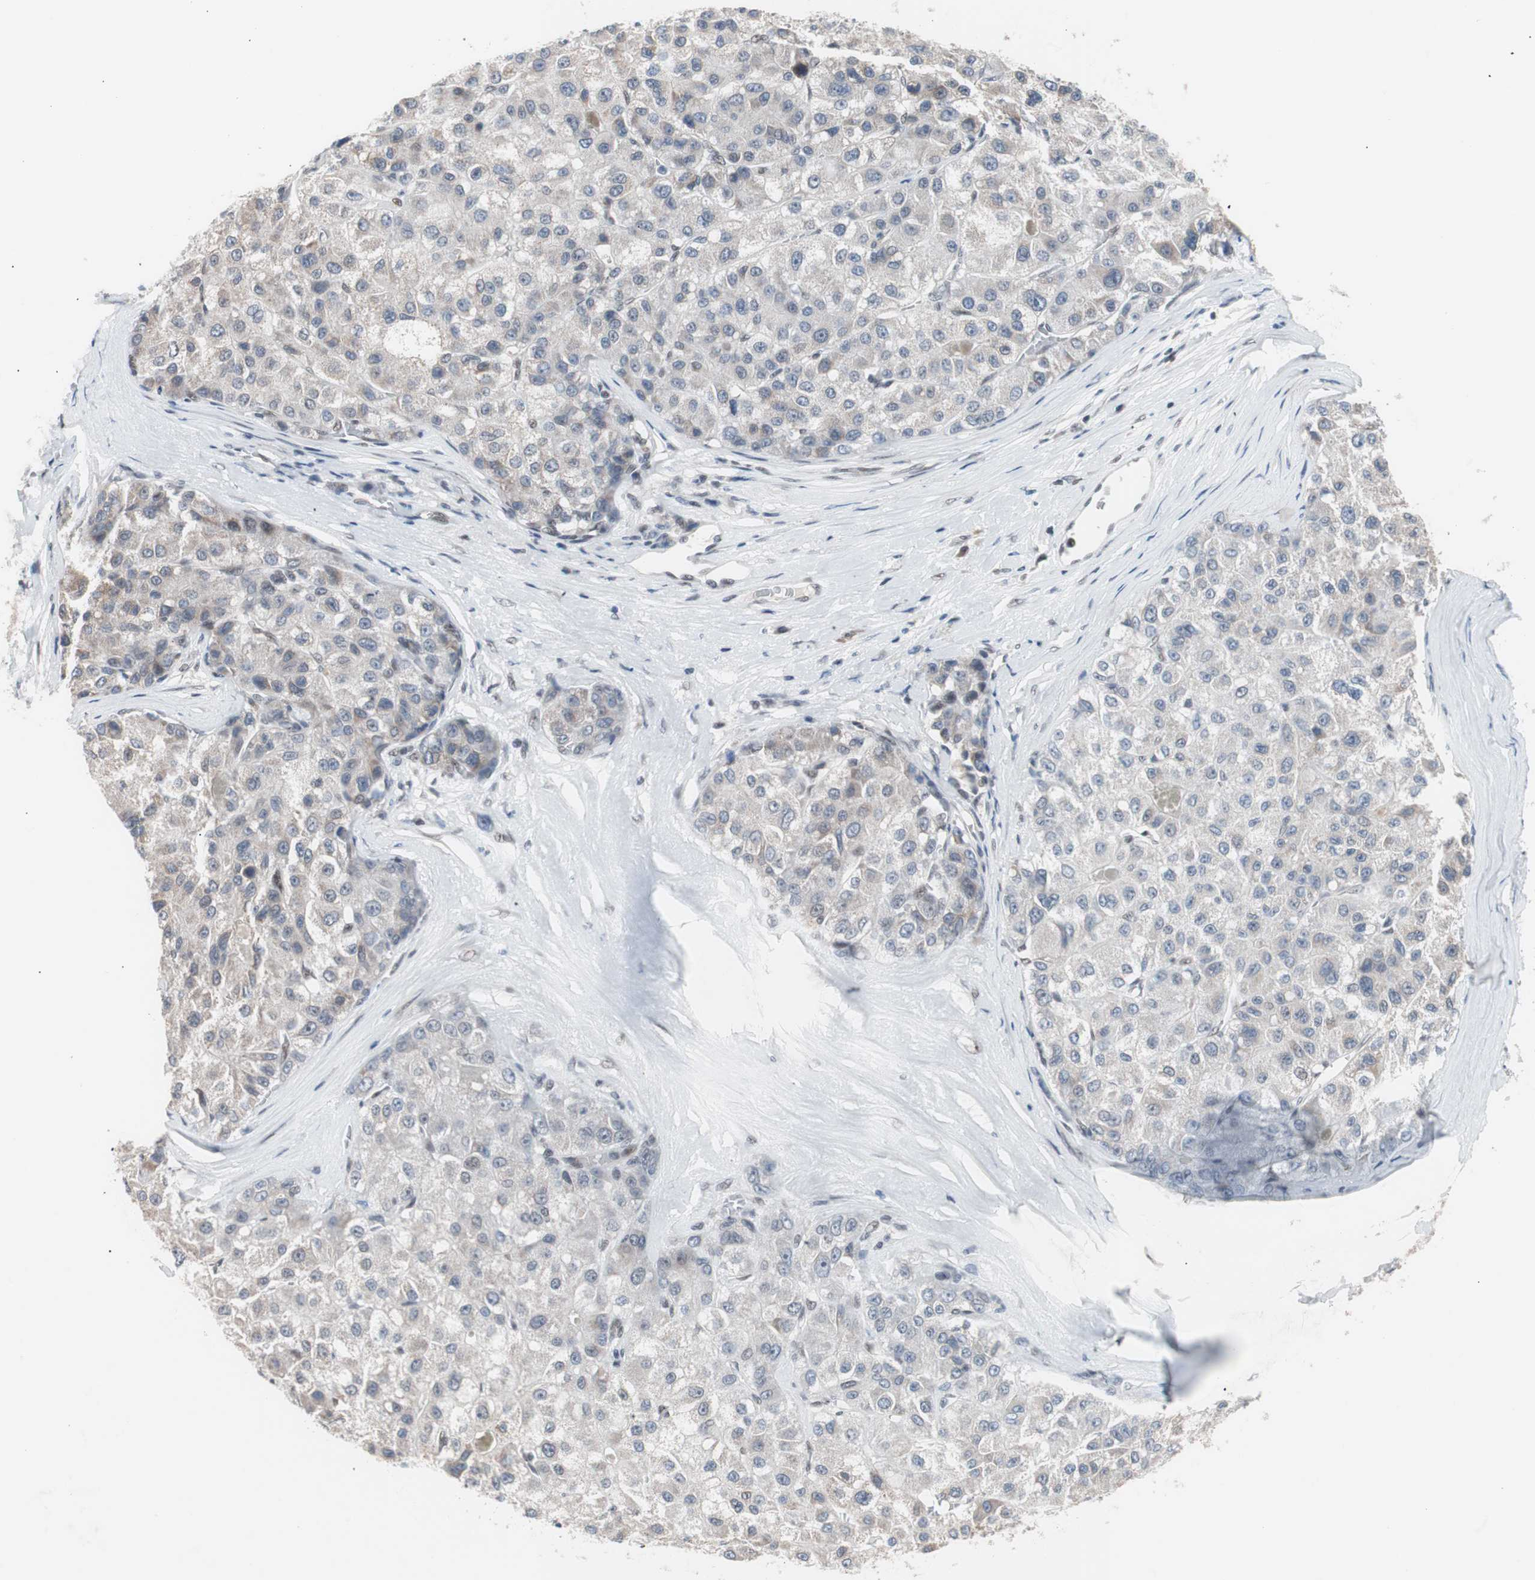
{"staining": {"intensity": "negative", "quantity": "none", "location": "none"}, "tissue": "liver cancer", "cell_type": "Tumor cells", "image_type": "cancer", "snomed": [{"axis": "morphology", "description": "Carcinoma, Hepatocellular, NOS"}, {"axis": "topography", "description": "Liver"}], "caption": "Immunohistochemistry histopathology image of human liver cancer (hepatocellular carcinoma) stained for a protein (brown), which exhibits no expression in tumor cells.", "gene": "LIG3", "patient": {"sex": "male", "age": 80}}